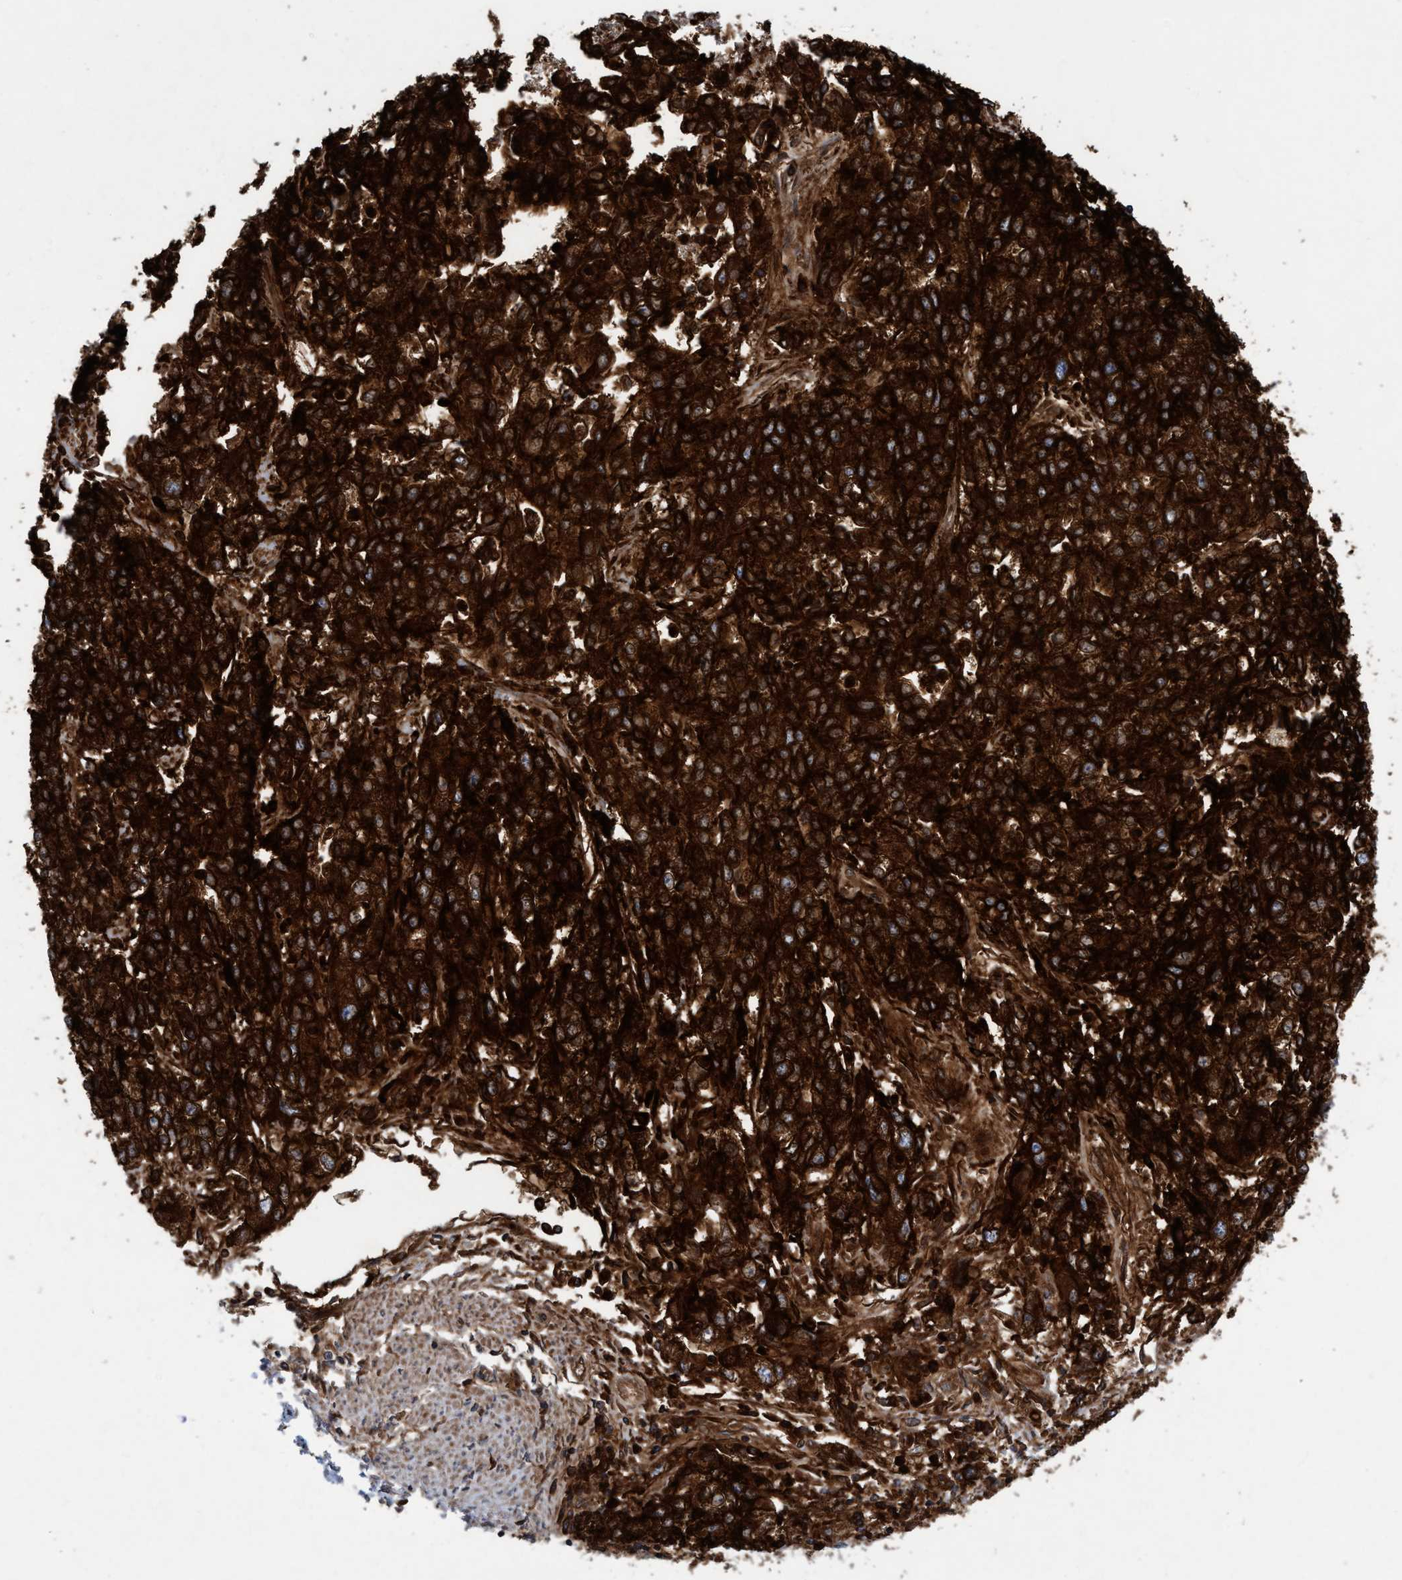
{"staining": {"intensity": "strong", "quantity": ">75%", "location": "cytoplasmic/membranous"}, "tissue": "endometrial cancer", "cell_type": "Tumor cells", "image_type": "cancer", "snomed": [{"axis": "morphology", "description": "Adenocarcinoma, NOS"}, {"axis": "topography", "description": "Endometrium"}], "caption": "High-power microscopy captured an IHC micrograph of endometrial cancer, revealing strong cytoplasmic/membranous expression in approximately >75% of tumor cells.", "gene": "SLC16A3", "patient": {"sex": "female", "age": 49}}